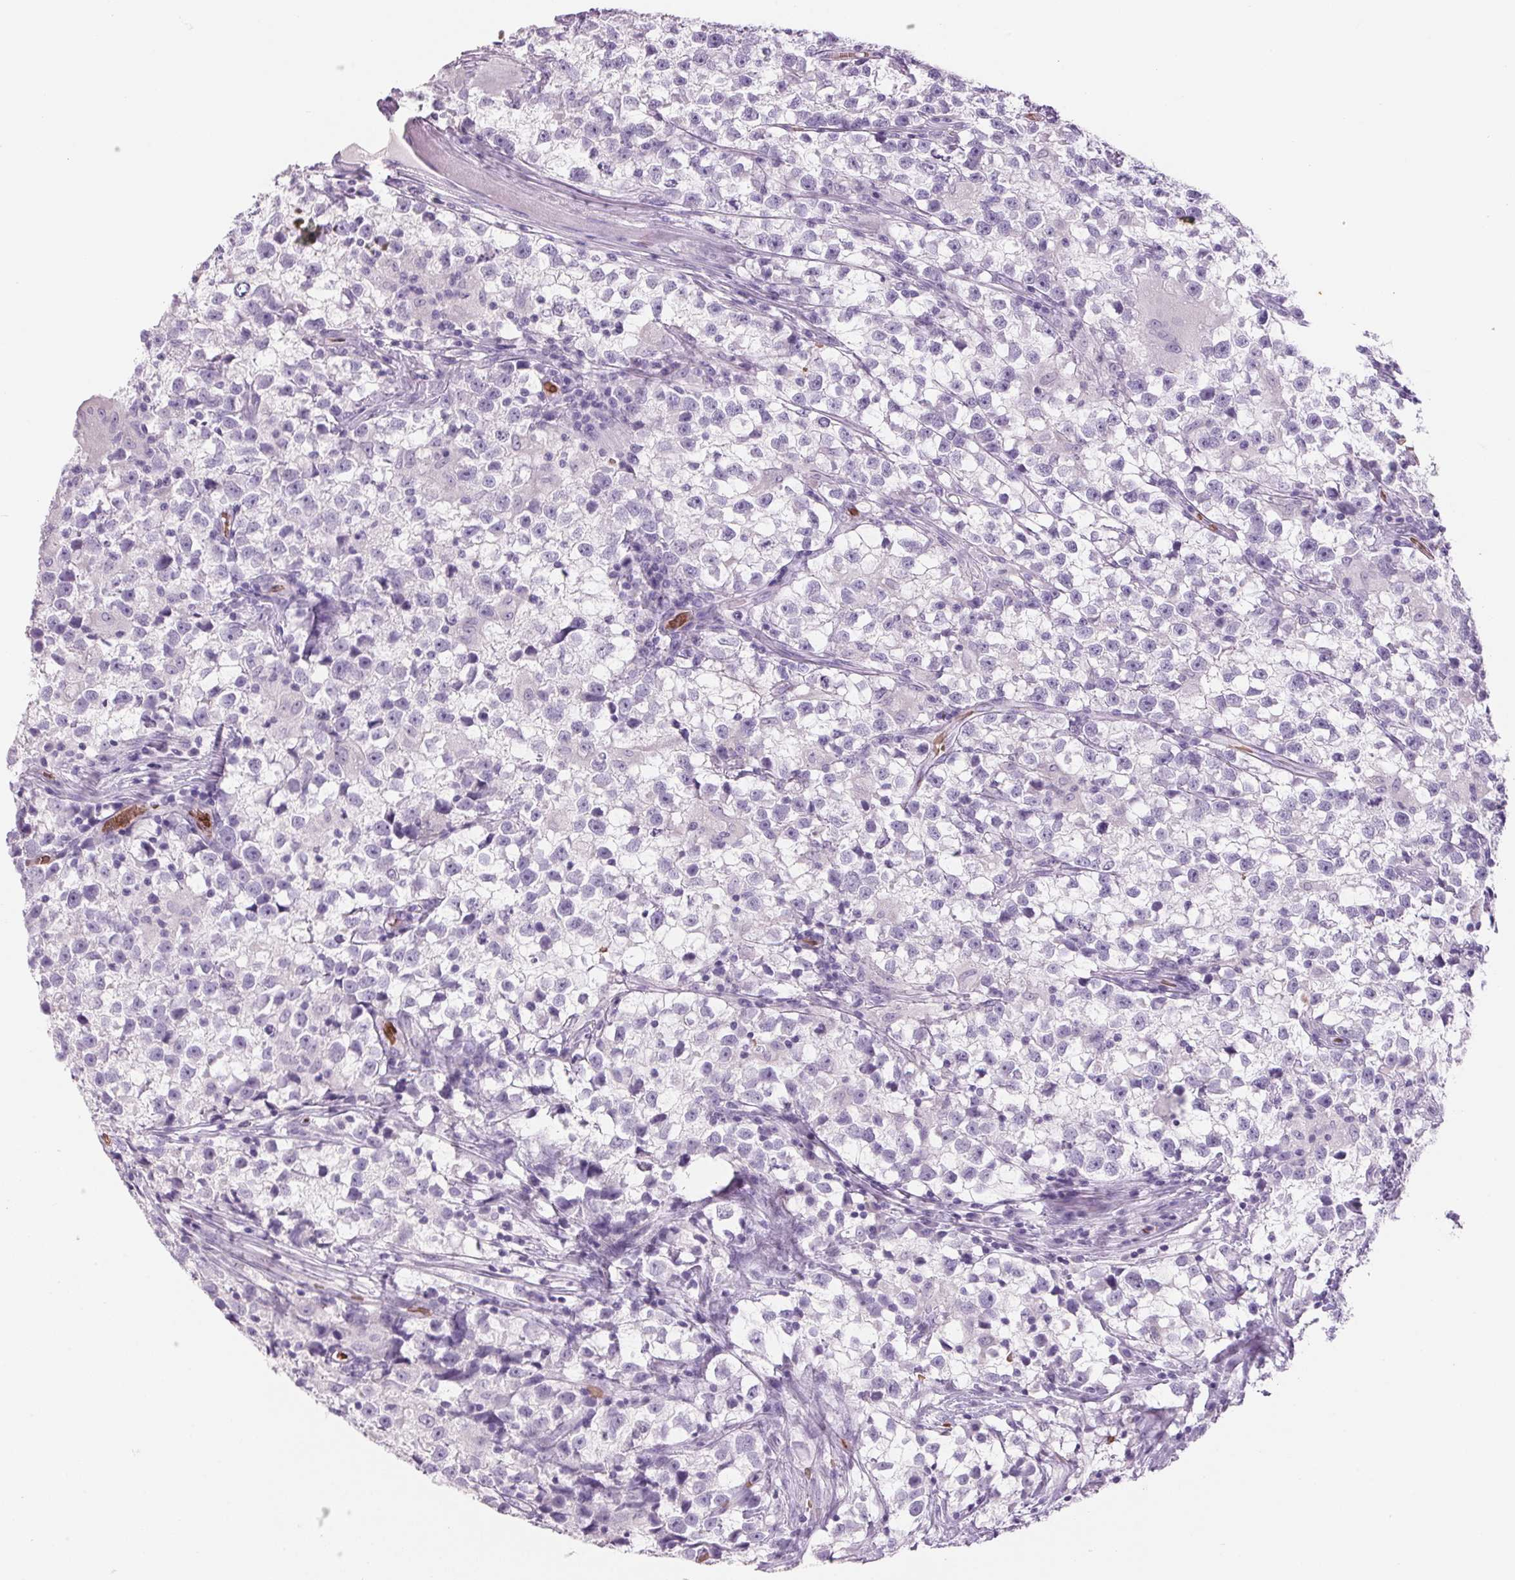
{"staining": {"intensity": "negative", "quantity": "none", "location": "none"}, "tissue": "testis cancer", "cell_type": "Tumor cells", "image_type": "cancer", "snomed": [{"axis": "morphology", "description": "Seminoma, NOS"}, {"axis": "topography", "description": "Testis"}], "caption": "Testis cancer stained for a protein using immunohistochemistry (IHC) exhibits no positivity tumor cells.", "gene": "HBQ1", "patient": {"sex": "male", "age": 31}}